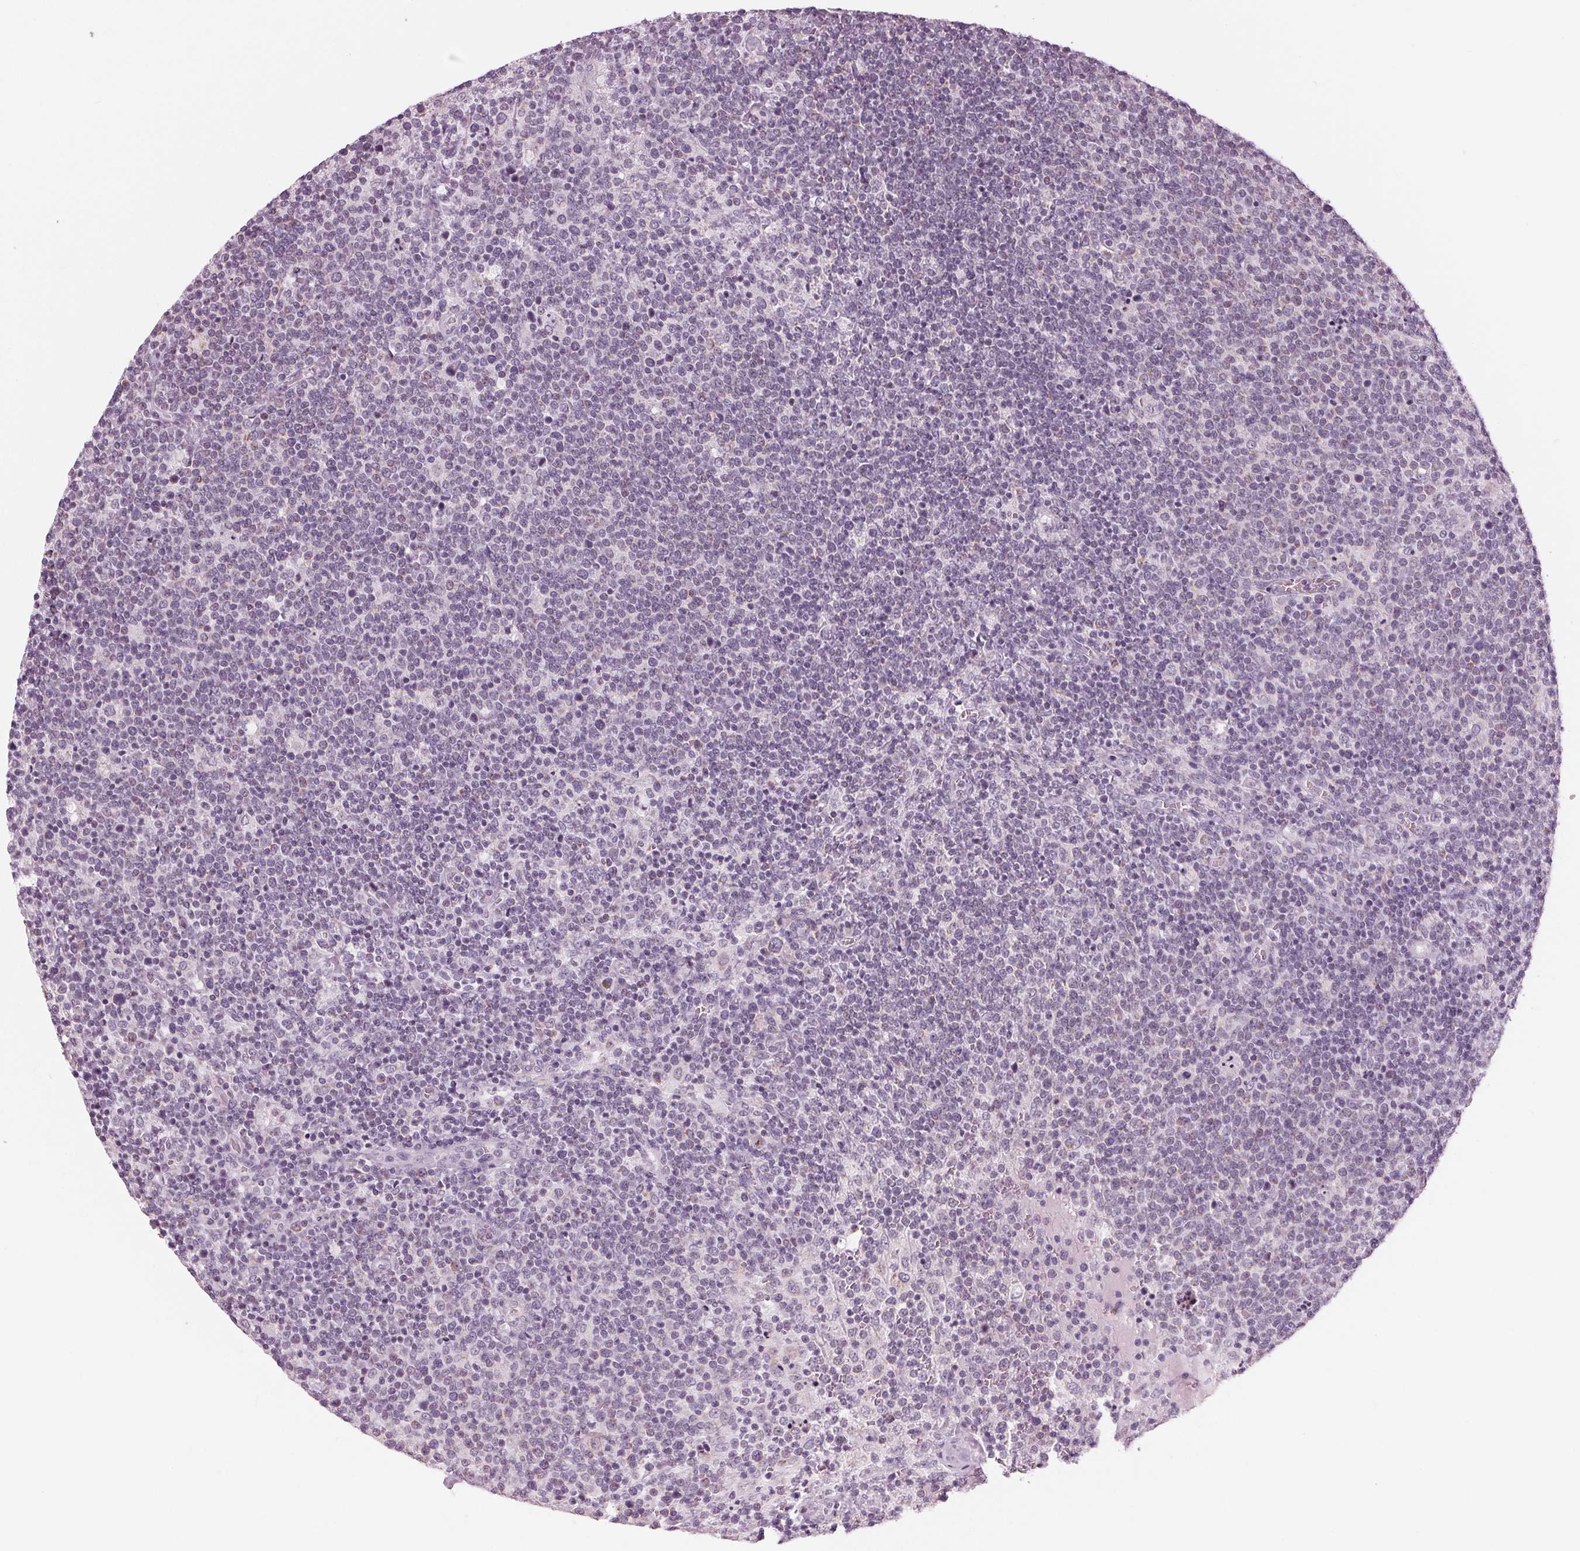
{"staining": {"intensity": "negative", "quantity": "none", "location": "none"}, "tissue": "lymphoma", "cell_type": "Tumor cells", "image_type": "cancer", "snomed": [{"axis": "morphology", "description": "Malignant lymphoma, non-Hodgkin's type, High grade"}, {"axis": "topography", "description": "Lymph node"}], "caption": "High magnification brightfield microscopy of lymphoma stained with DAB (brown) and counterstained with hematoxylin (blue): tumor cells show no significant positivity. (DAB immunohistochemistry (IHC) visualized using brightfield microscopy, high magnification).", "gene": "SAMD4A", "patient": {"sex": "male", "age": 61}}